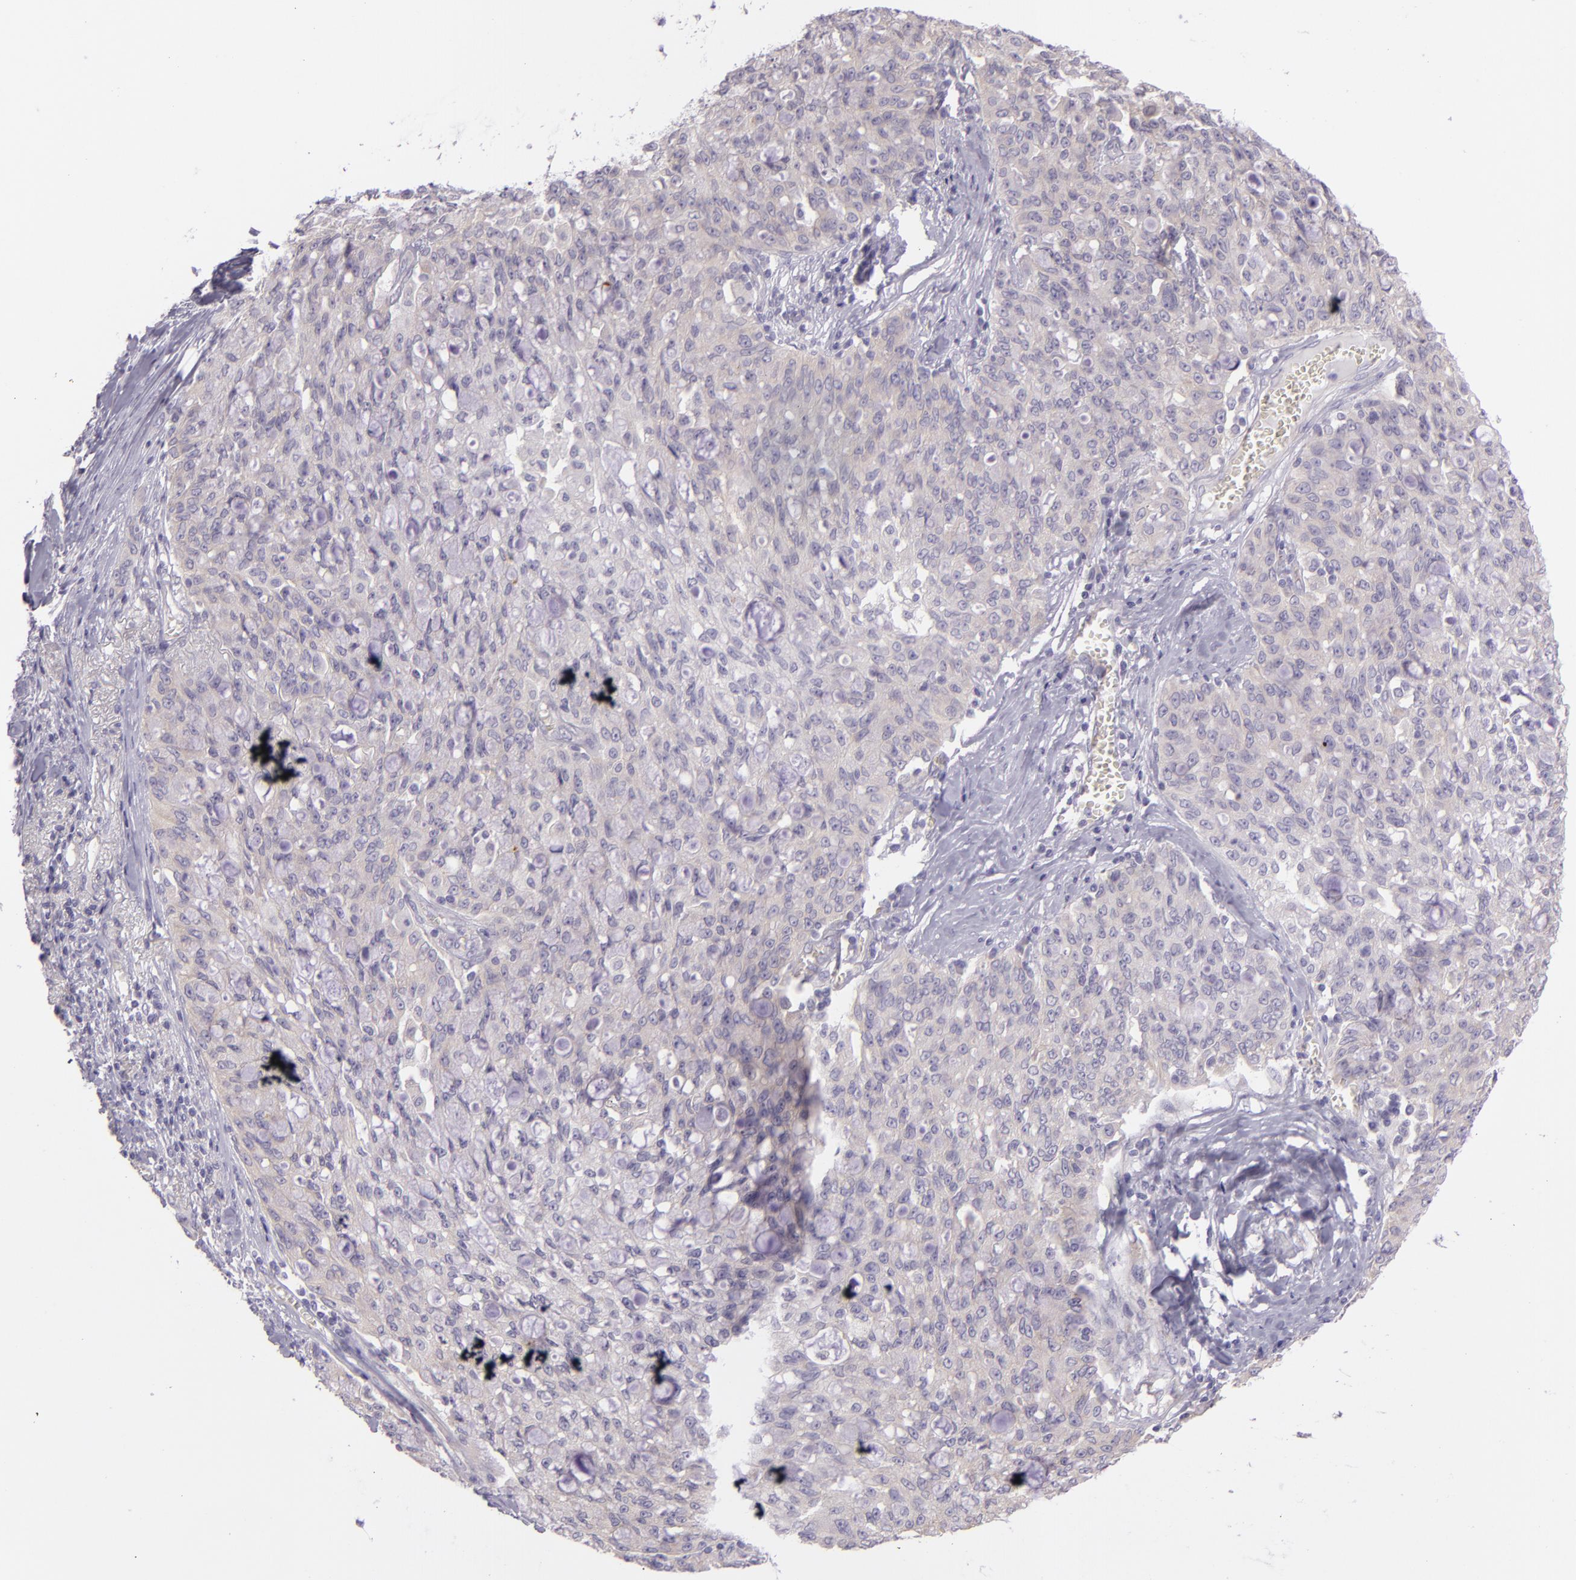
{"staining": {"intensity": "negative", "quantity": "none", "location": "none"}, "tissue": "lung cancer", "cell_type": "Tumor cells", "image_type": "cancer", "snomed": [{"axis": "morphology", "description": "Adenocarcinoma, NOS"}, {"axis": "topography", "description": "Lung"}], "caption": "An image of adenocarcinoma (lung) stained for a protein displays no brown staining in tumor cells.", "gene": "ZC3H7B", "patient": {"sex": "female", "age": 44}}